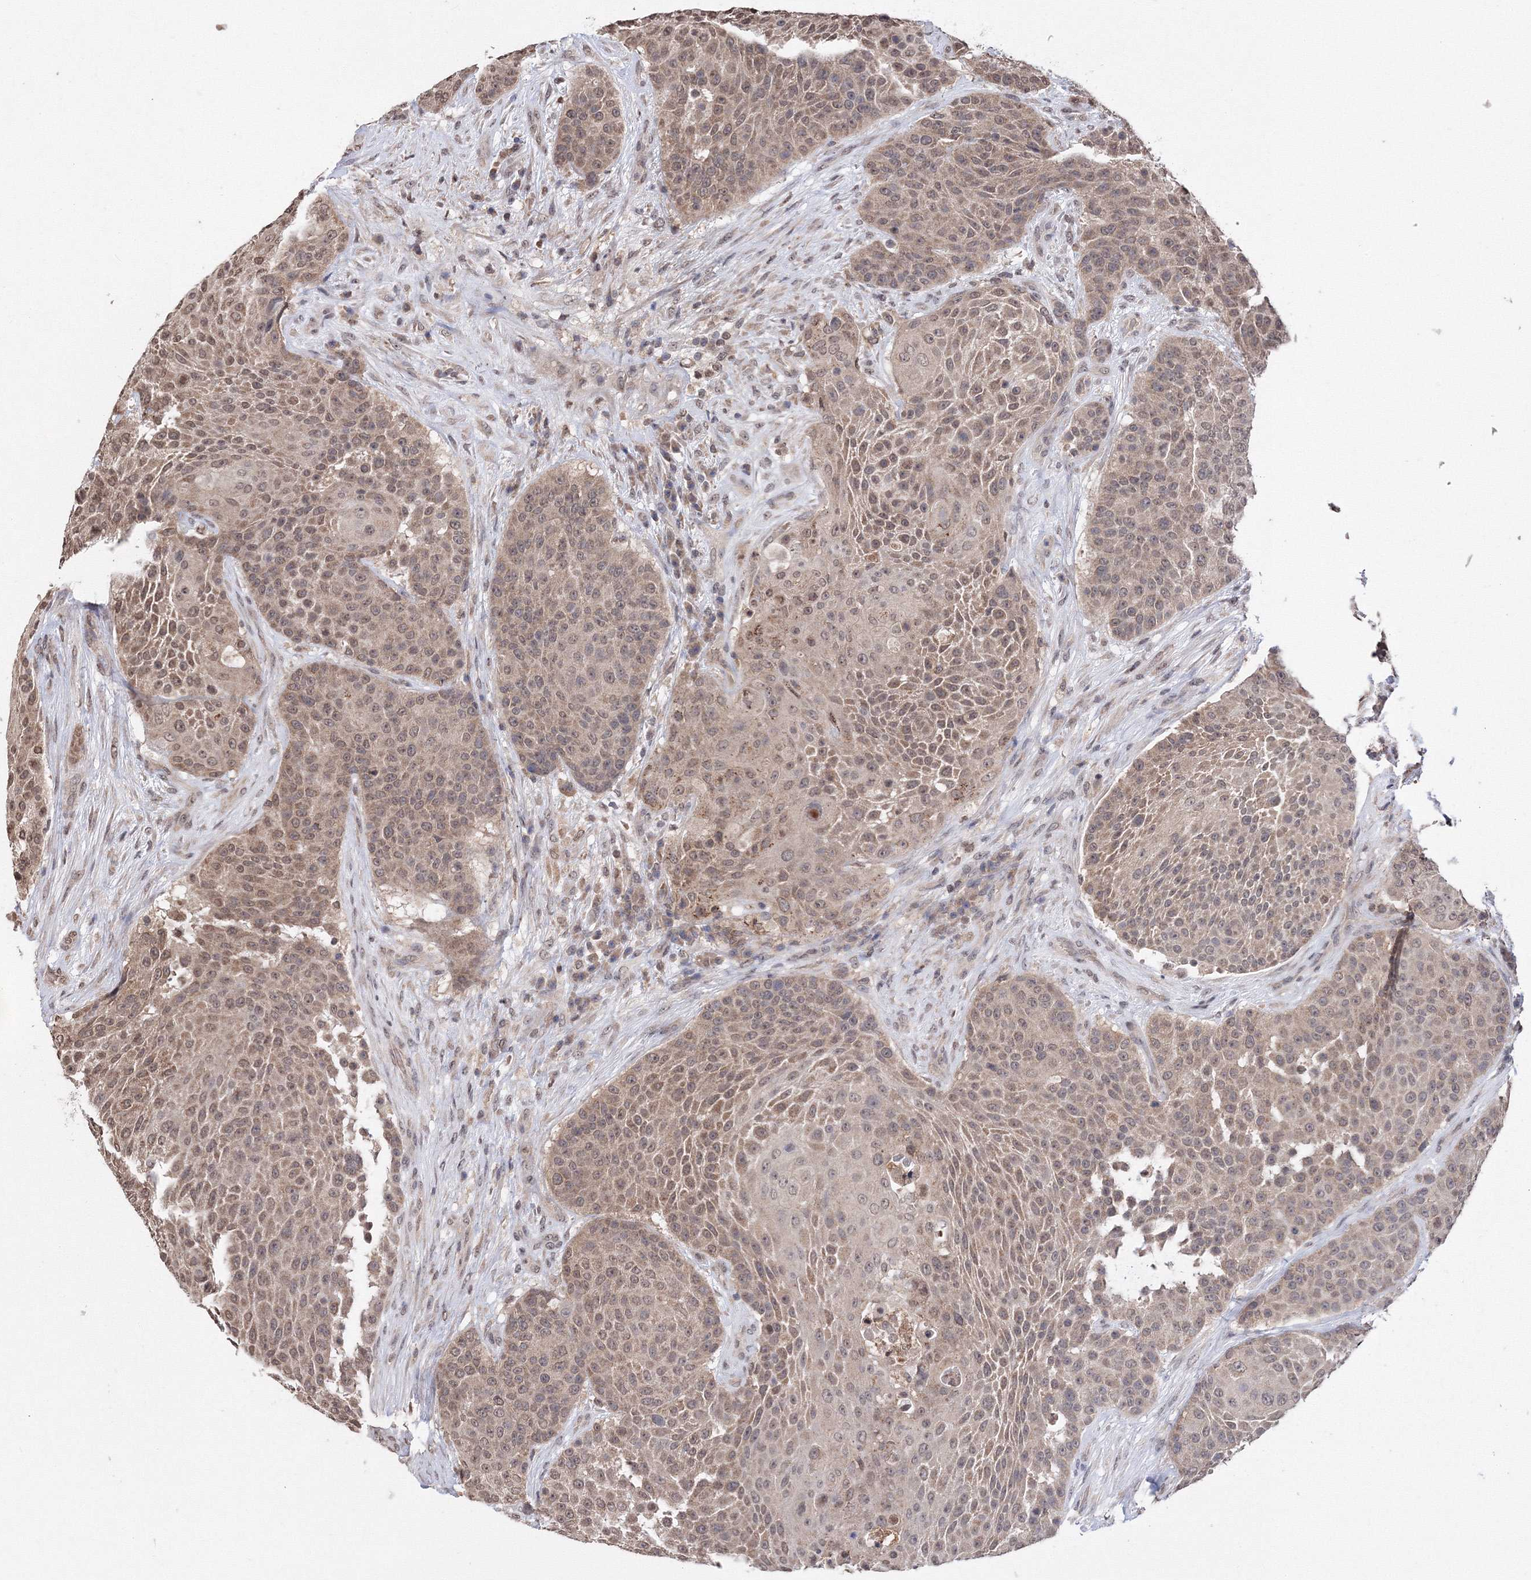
{"staining": {"intensity": "moderate", "quantity": ">75%", "location": "cytoplasmic/membranous,nuclear"}, "tissue": "urothelial cancer", "cell_type": "Tumor cells", "image_type": "cancer", "snomed": [{"axis": "morphology", "description": "Urothelial carcinoma, High grade"}, {"axis": "topography", "description": "Urinary bladder"}], "caption": "High-magnification brightfield microscopy of urothelial cancer stained with DAB (brown) and counterstained with hematoxylin (blue). tumor cells exhibit moderate cytoplasmic/membranous and nuclear expression is seen in approximately>75% of cells. Immunohistochemistry (ihc) stains the protein of interest in brown and the nuclei are stained blue.", "gene": "GPN1", "patient": {"sex": "female", "age": 63}}